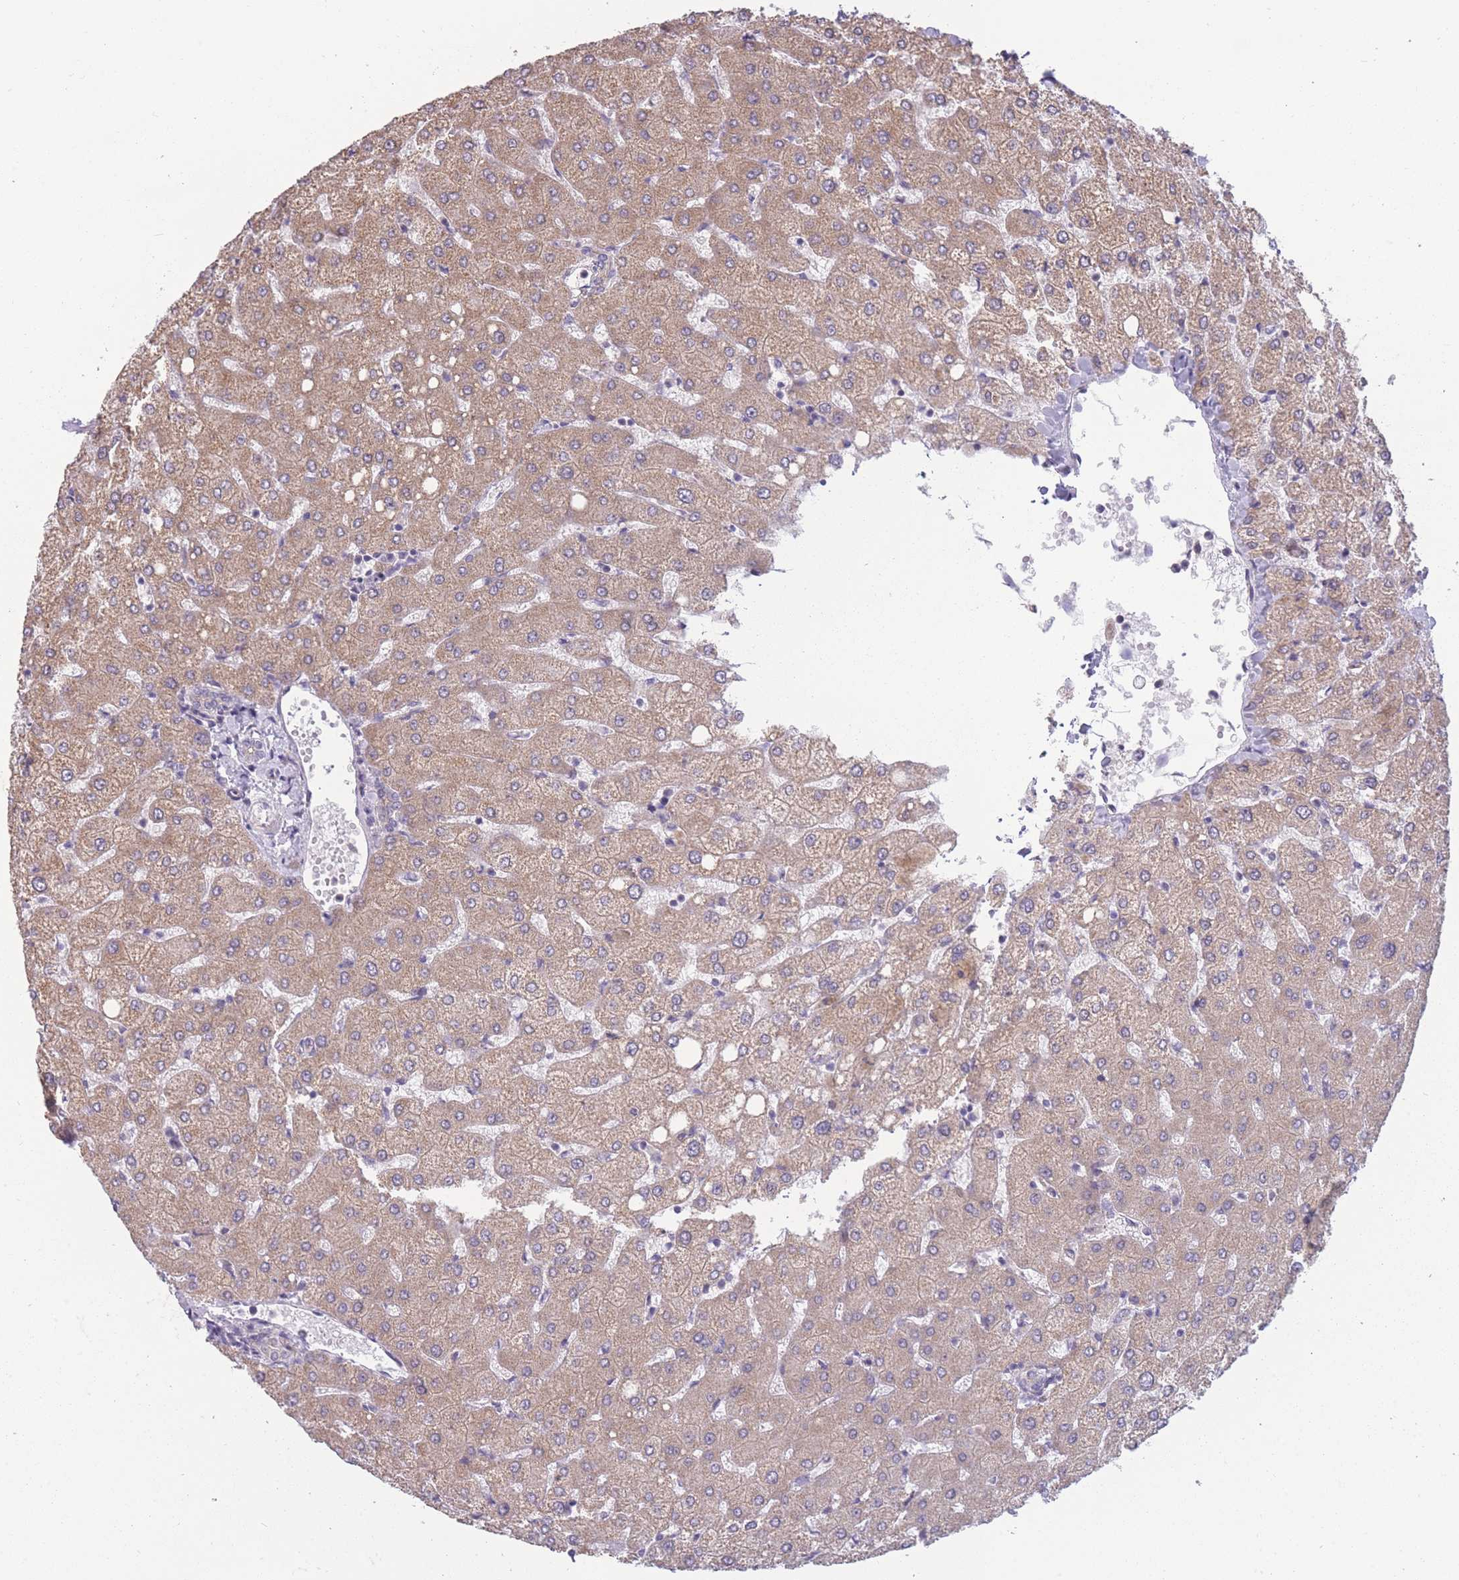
{"staining": {"intensity": "negative", "quantity": "none", "location": "none"}, "tissue": "liver", "cell_type": "Cholangiocytes", "image_type": "normal", "snomed": [{"axis": "morphology", "description": "Normal tissue, NOS"}, {"axis": "topography", "description": "Liver"}], "caption": "This is an IHC histopathology image of unremarkable liver. There is no expression in cholangiocytes.", "gene": "MRPS18C", "patient": {"sex": "female", "age": 54}}